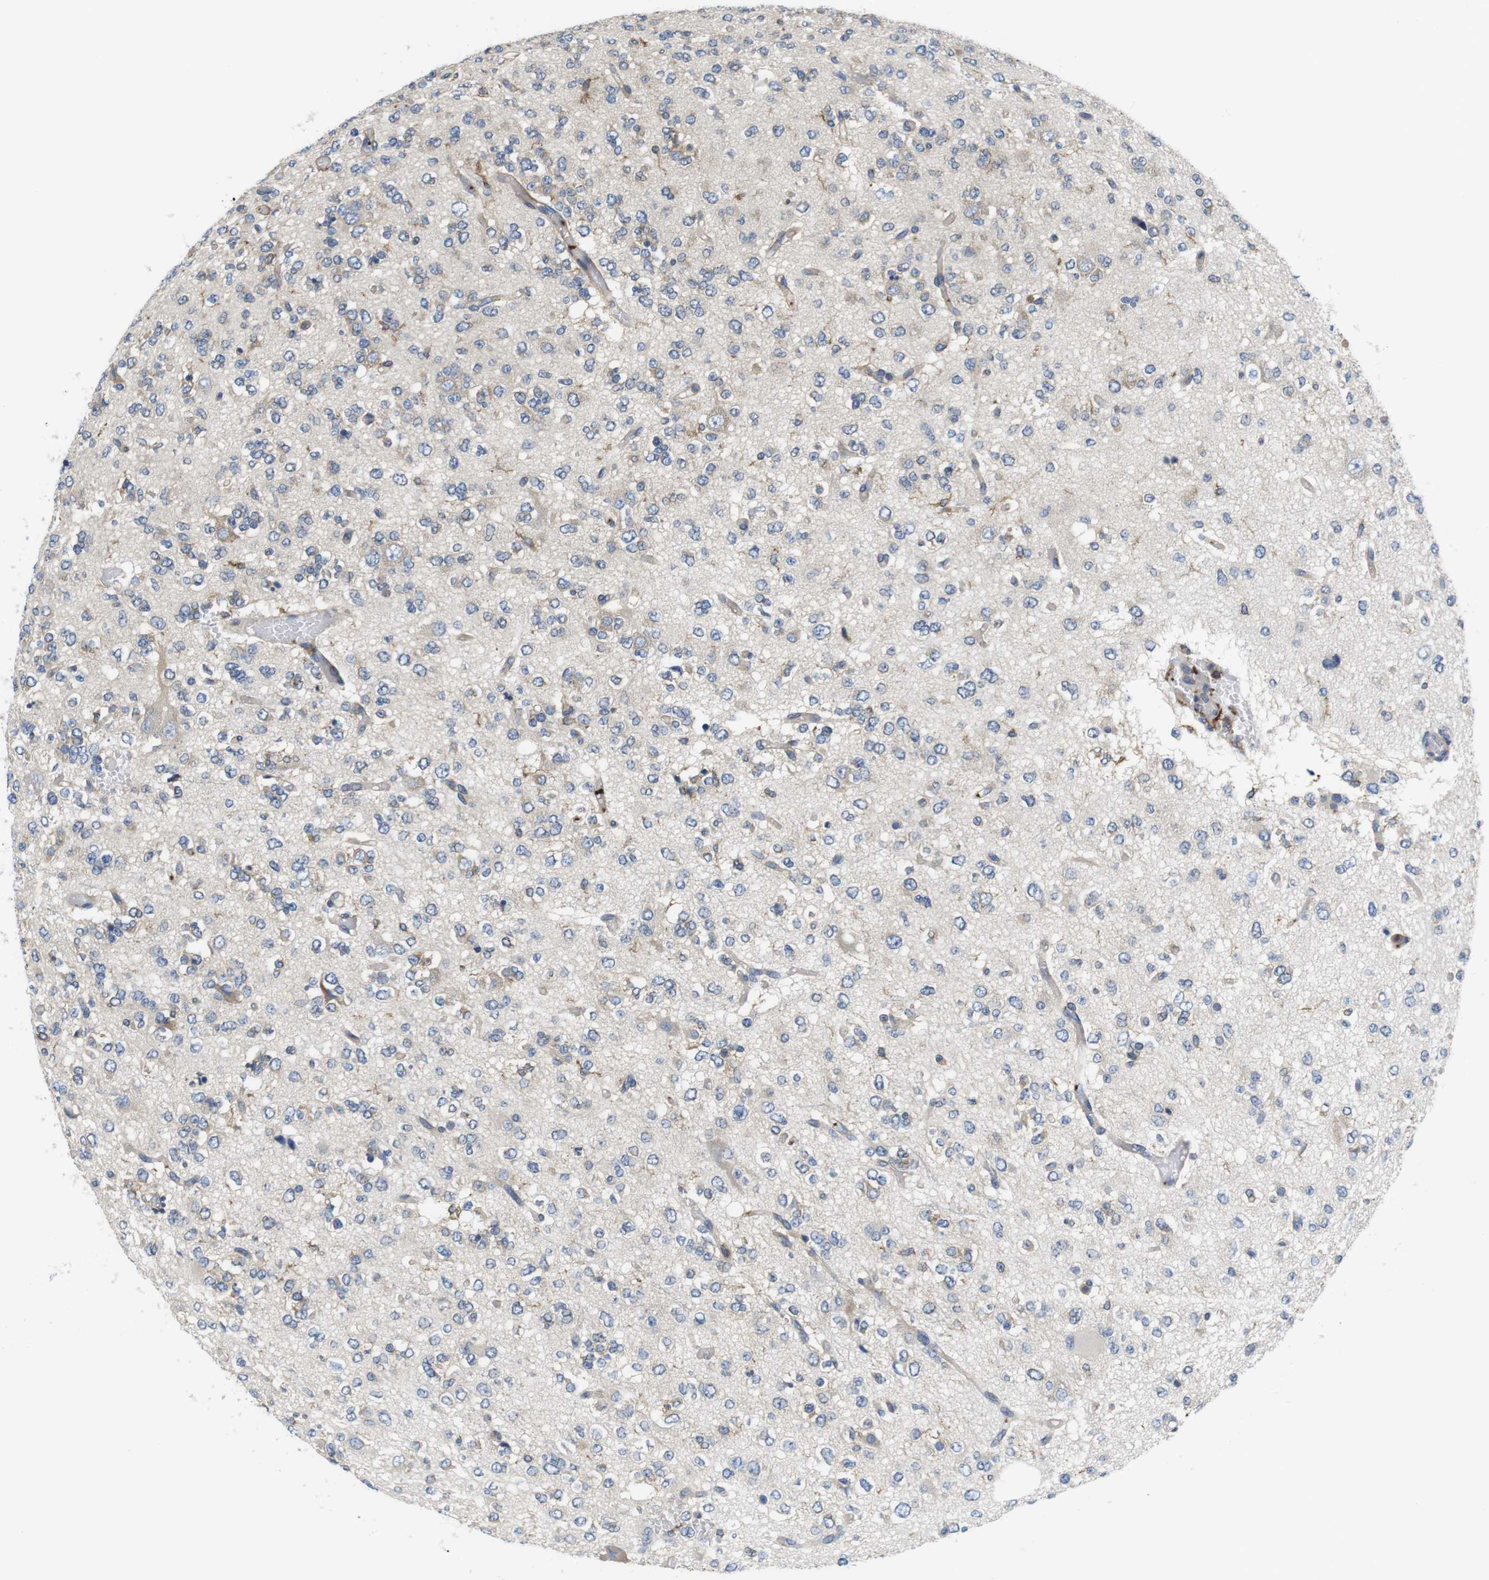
{"staining": {"intensity": "negative", "quantity": "none", "location": "none"}, "tissue": "glioma", "cell_type": "Tumor cells", "image_type": "cancer", "snomed": [{"axis": "morphology", "description": "Glioma, malignant, Low grade"}, {"axis": "topography", "description": "Brain"}], "caption": "An image of malignant low-grade glioma stained for a protein exhibits no brown staining in tumor cells.", "gene": "HERPUD2", "patient": {"sex": "male", "age": 38}}